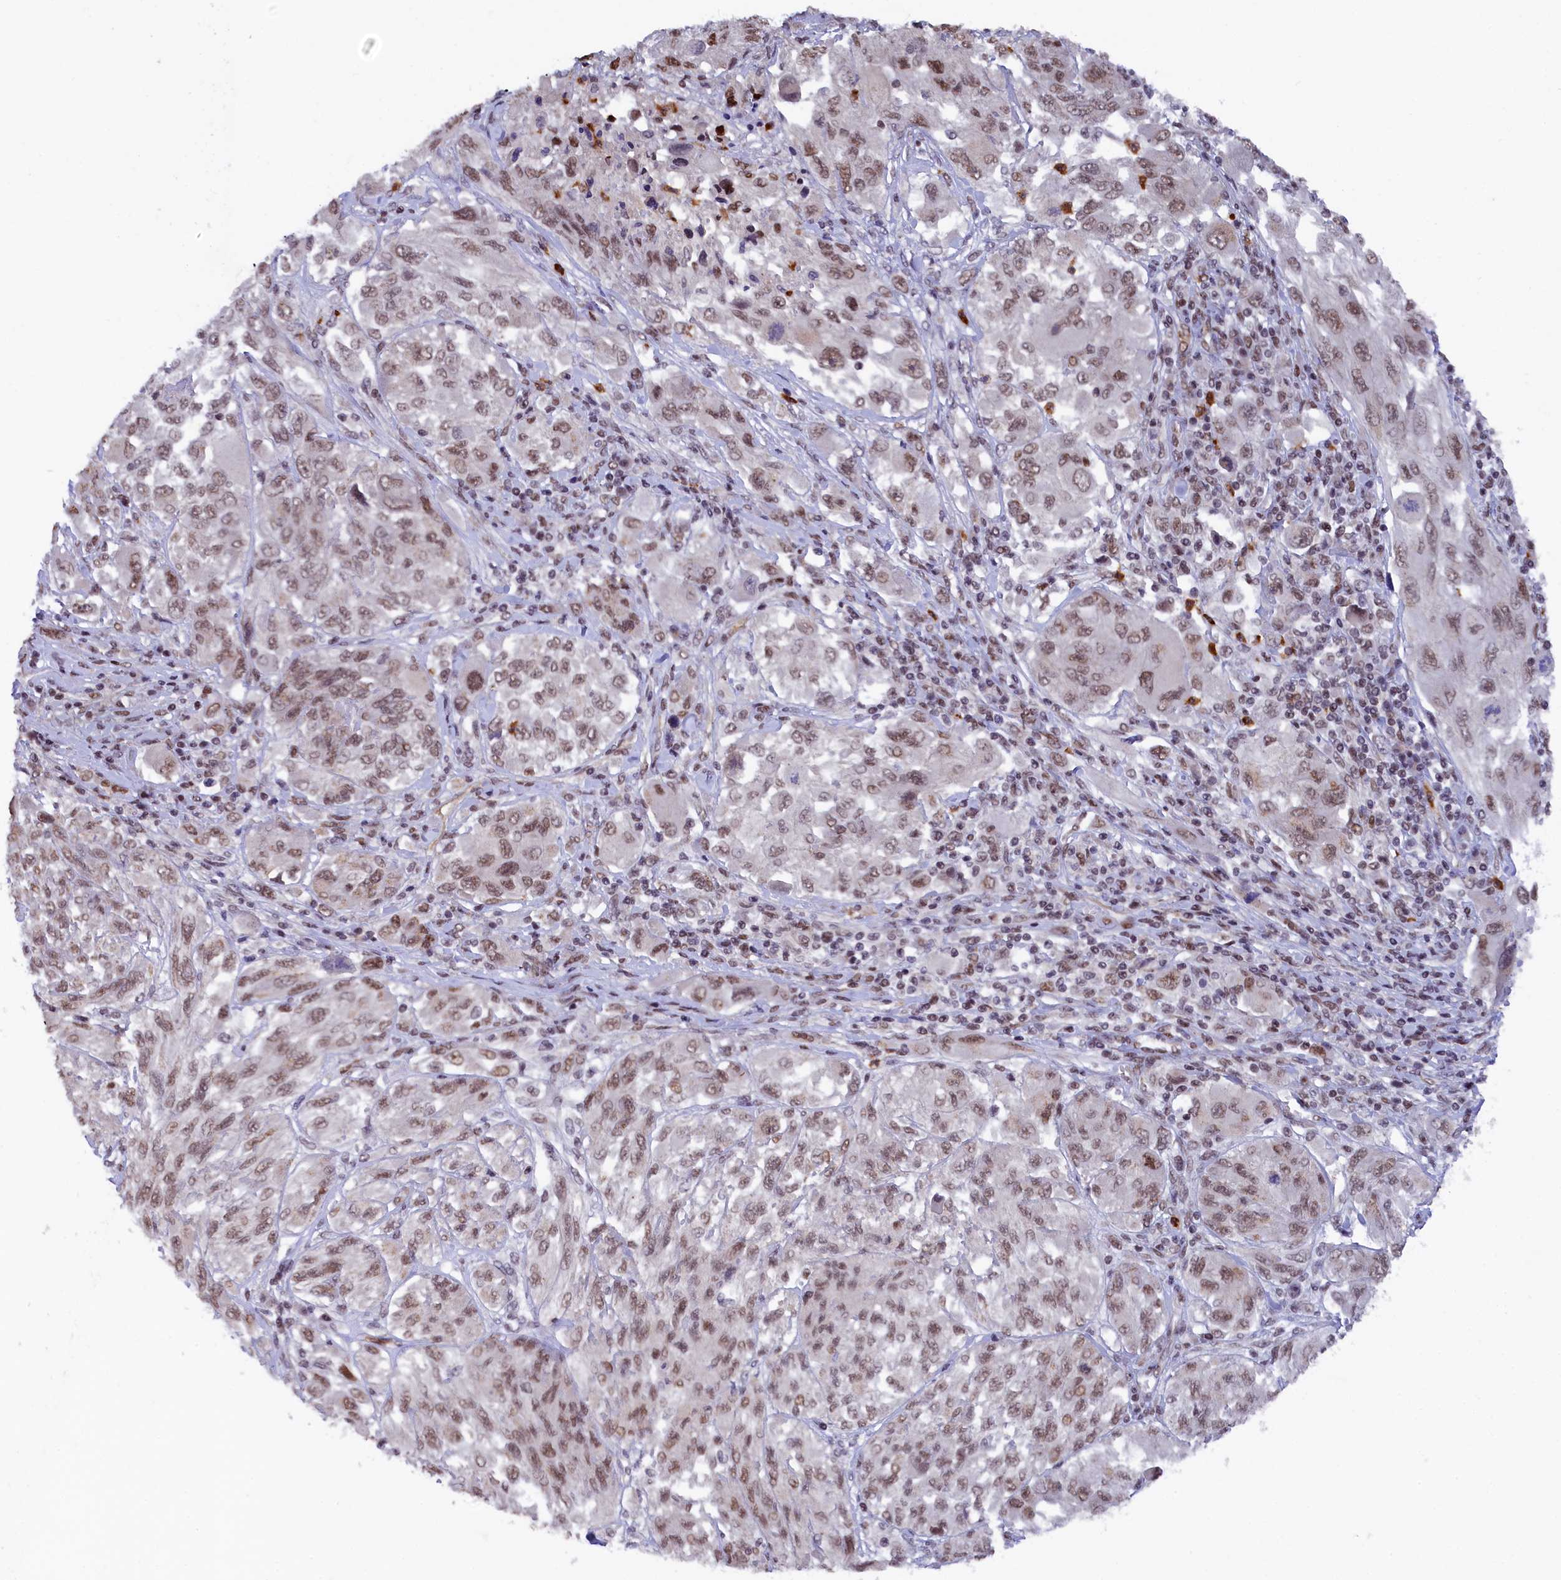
{"staining": {"intensity": "moderate", "quantity": ">75%", "location": "nuclear"}, "tissue": "melanoma", "cell_type": "Tumor cells", "image_type": "cancer", "snomed": [{"axis": "morphology", "description": "Malignant melanoma, NOS"}, {"axis": "topography", "description": "Skin"}], "caption": "IHC of melanoma exhibits medium levels of moderate nuclear expression in about >75% of tumor cells.", "gene": "ADIG", "patient": {"sex": "female", "age": 91}}